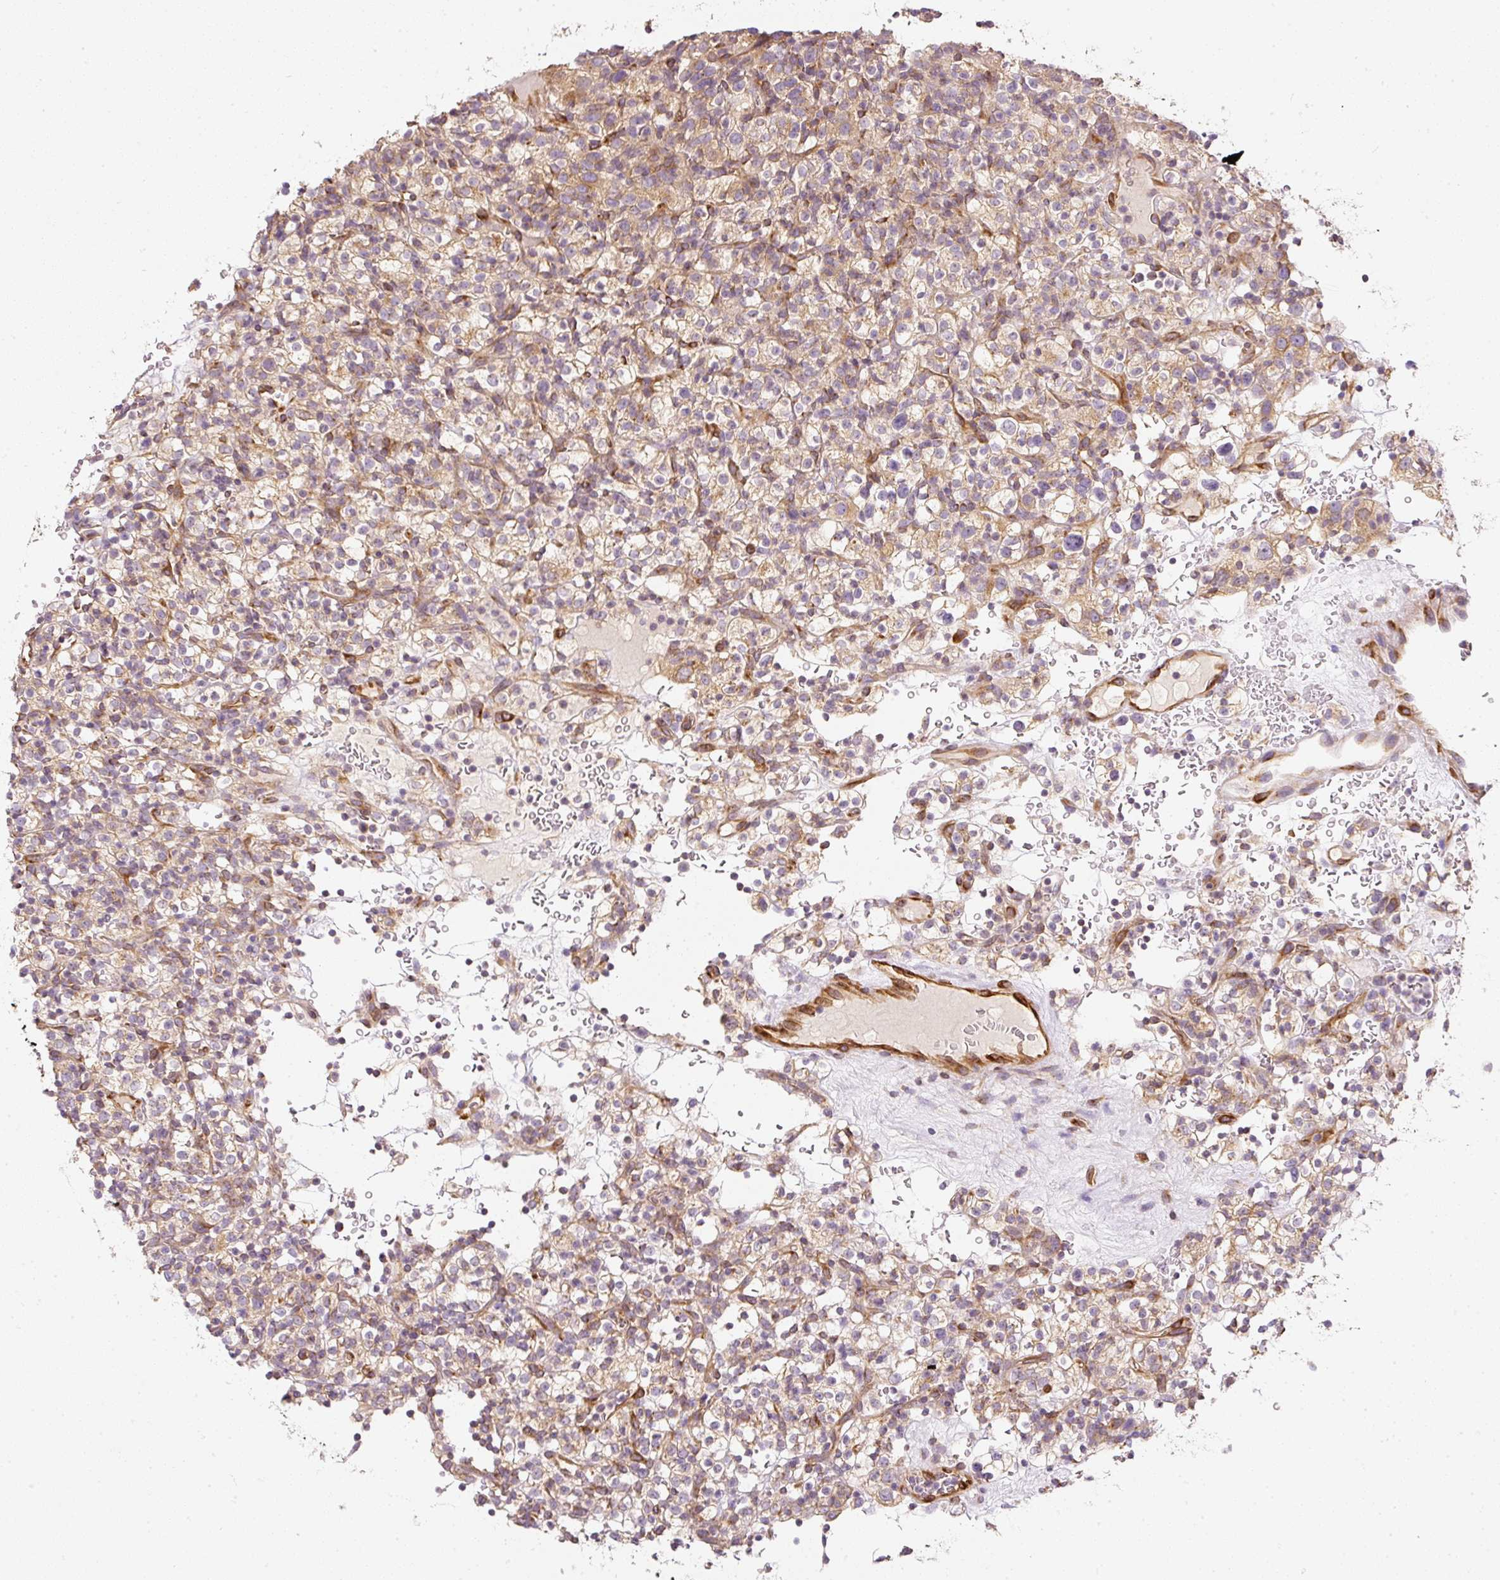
{"staining": {"intensity": "moderate", "quantity": ">75%", "location": "cytoplasmic/membranous"}, "tissue": "renal cancer", "cell_type": "Tumor cells", "image_type": "cancer", "snomed": [{"axis": "morphology", "description": "Normal tissue, NOS"}, {"axis": "morphology", "description": "Adenocarcinoma, NOS"}, {"axis": "topography", "description": "Kidney"}], "caption": "Brown immunohistochemical staining in human renal cancer (adenocarcinoma) displays moderate cytoplasmic/membranous positivity in about >75% of tumor cells.", "gene": "RNF167", "patient": {"sex": "female", "age": 72}}